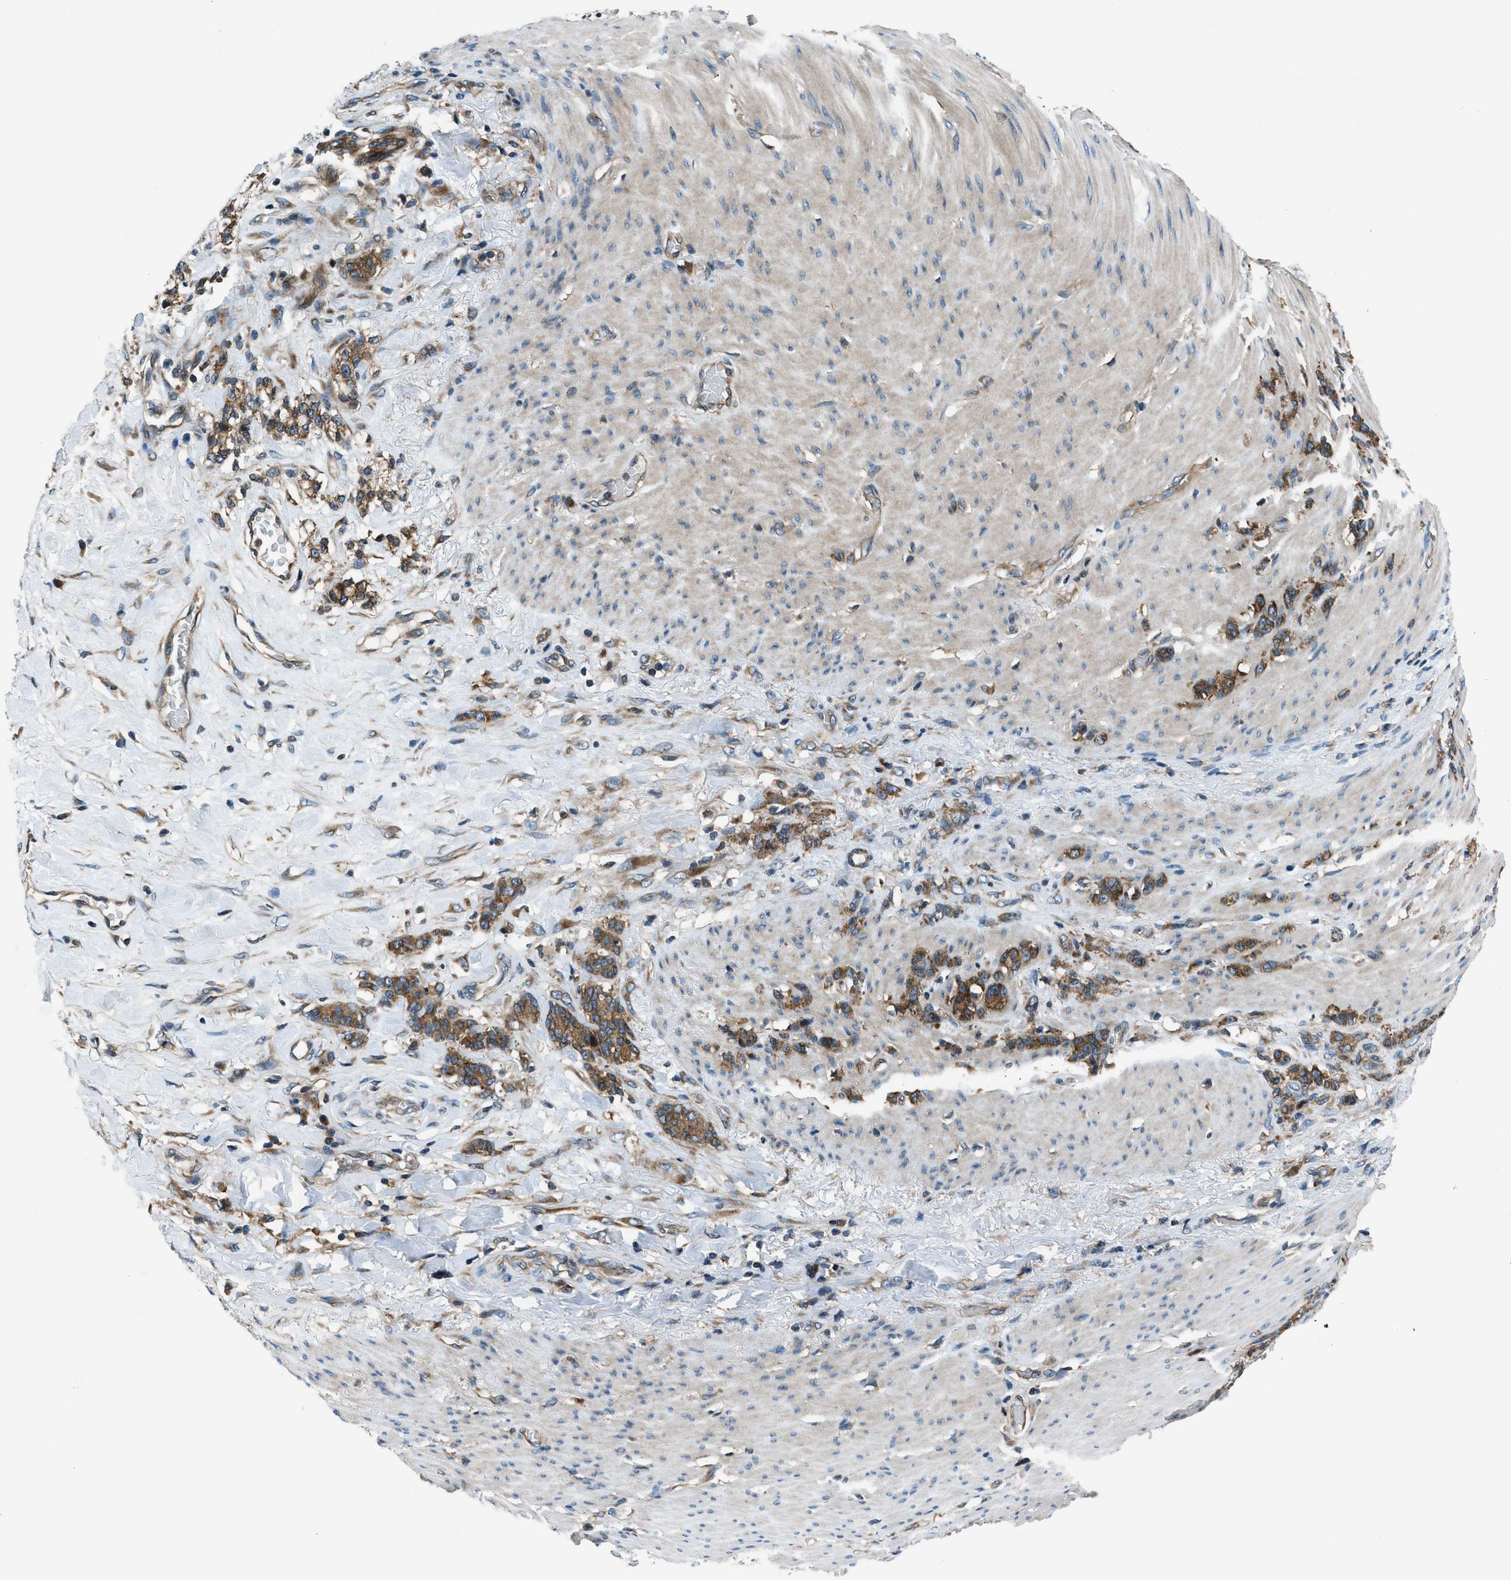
{"staining": {"intensity": "strong", "quantity": ">75%", "location": "cytoplasmic/membranous"}, "tissue": "stomach cancer", "cell_type": "Tumor cells", "image_type": "cancer", "snomed": [{"axis": "morphology", "description": "Adenocarcinoma, NOS"}, {"axis": "topography", "description": "Stomach, lower"}], "caption": "DAB immunohistochemical staining of stomach cancer displays strong cytoplasmic/membranous protein staining in approximately >75% of tumor cells.", "gene": "ARFGAP2", "patient": {"sex": "male", "age": 88}}